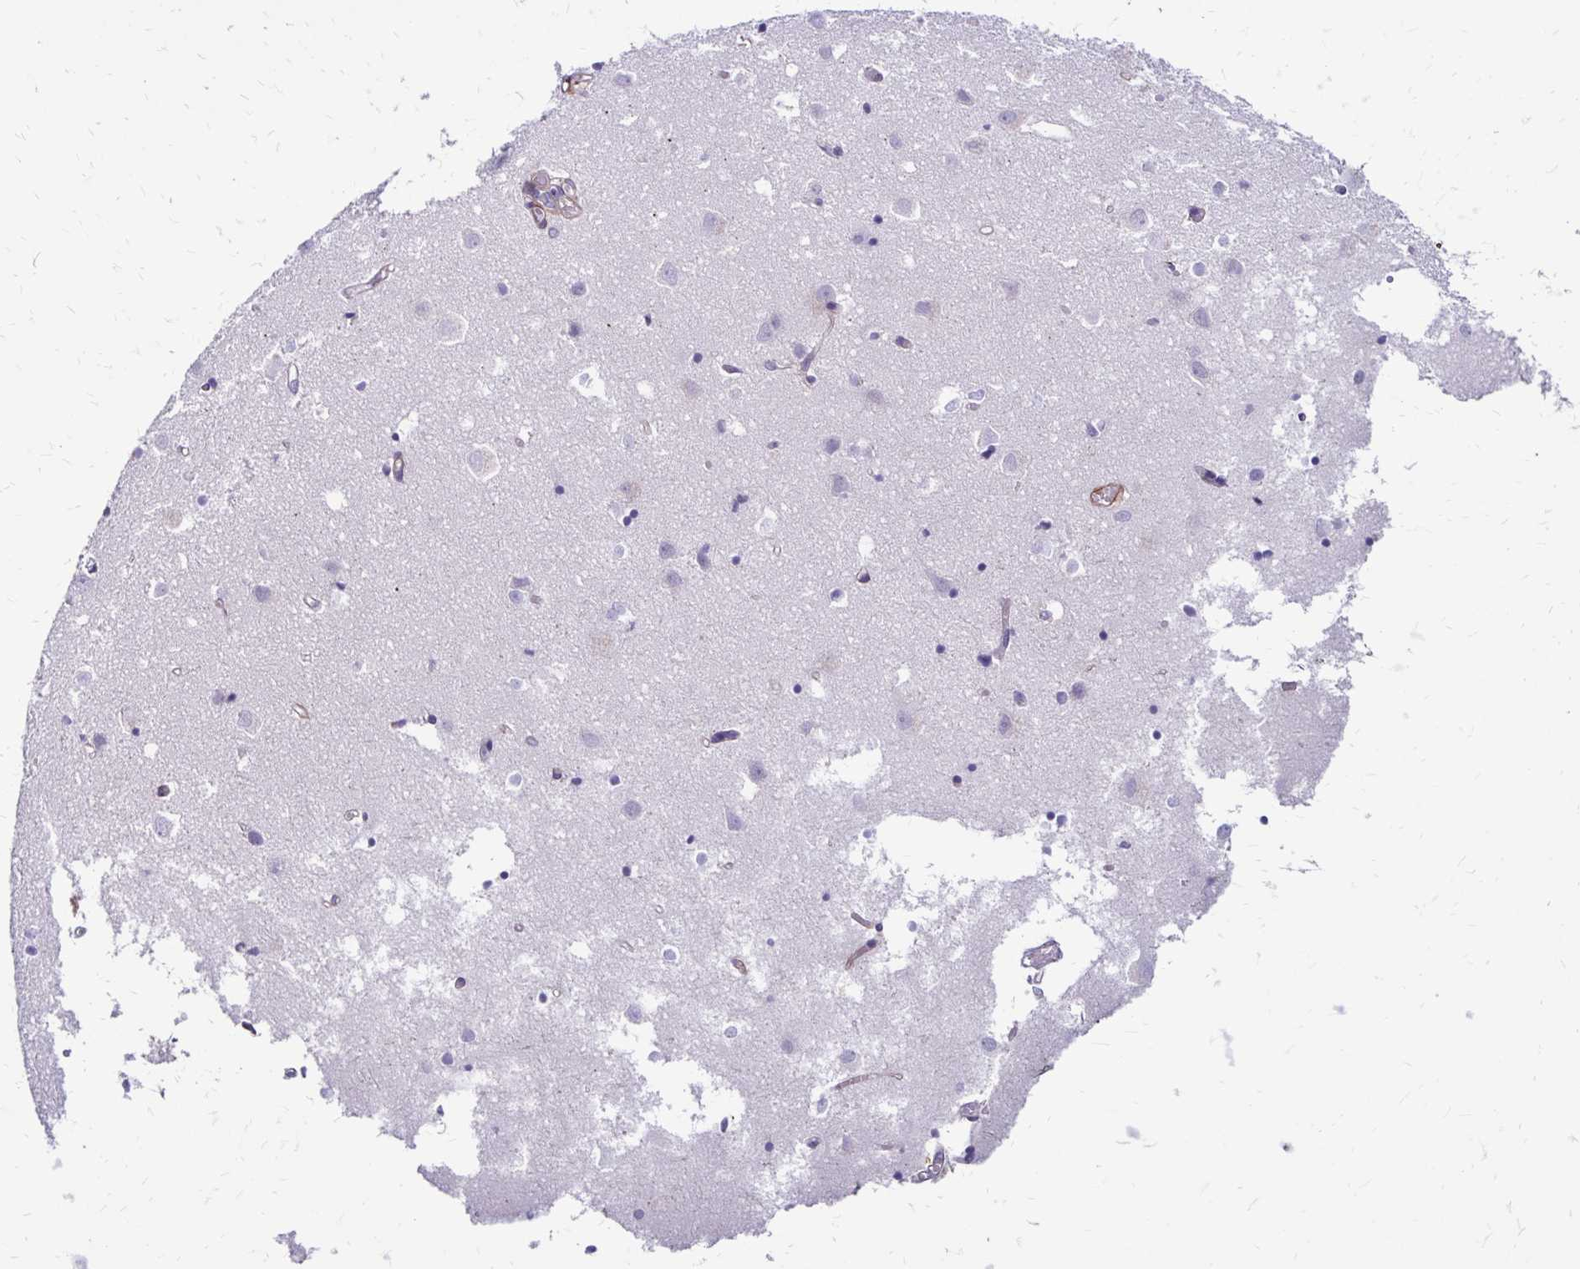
{"staining": {"intensity": "moderate", "quantity": "<25%", "location": "cytoplasmic/membranous"}, "tissue": "cerebral cortex", "cell_type": "Endothelial cells", "image_type": "normal", "snomed": [{"axis": "morphology", "description": "Normal tissue, NOS"}, {"axis": "topography", "description": "Cerebral cortex"}], "caption": "High-power microscopy captured an immunohistochemistry (IHC) histopathology image of unremarkable cerebral cortex, revealing moderate cytoplasmic/membranous positivity in approximately <25% of endothelial cells.", "gene": "TNS3", "patient": {"sex": "male", "age": 70}}